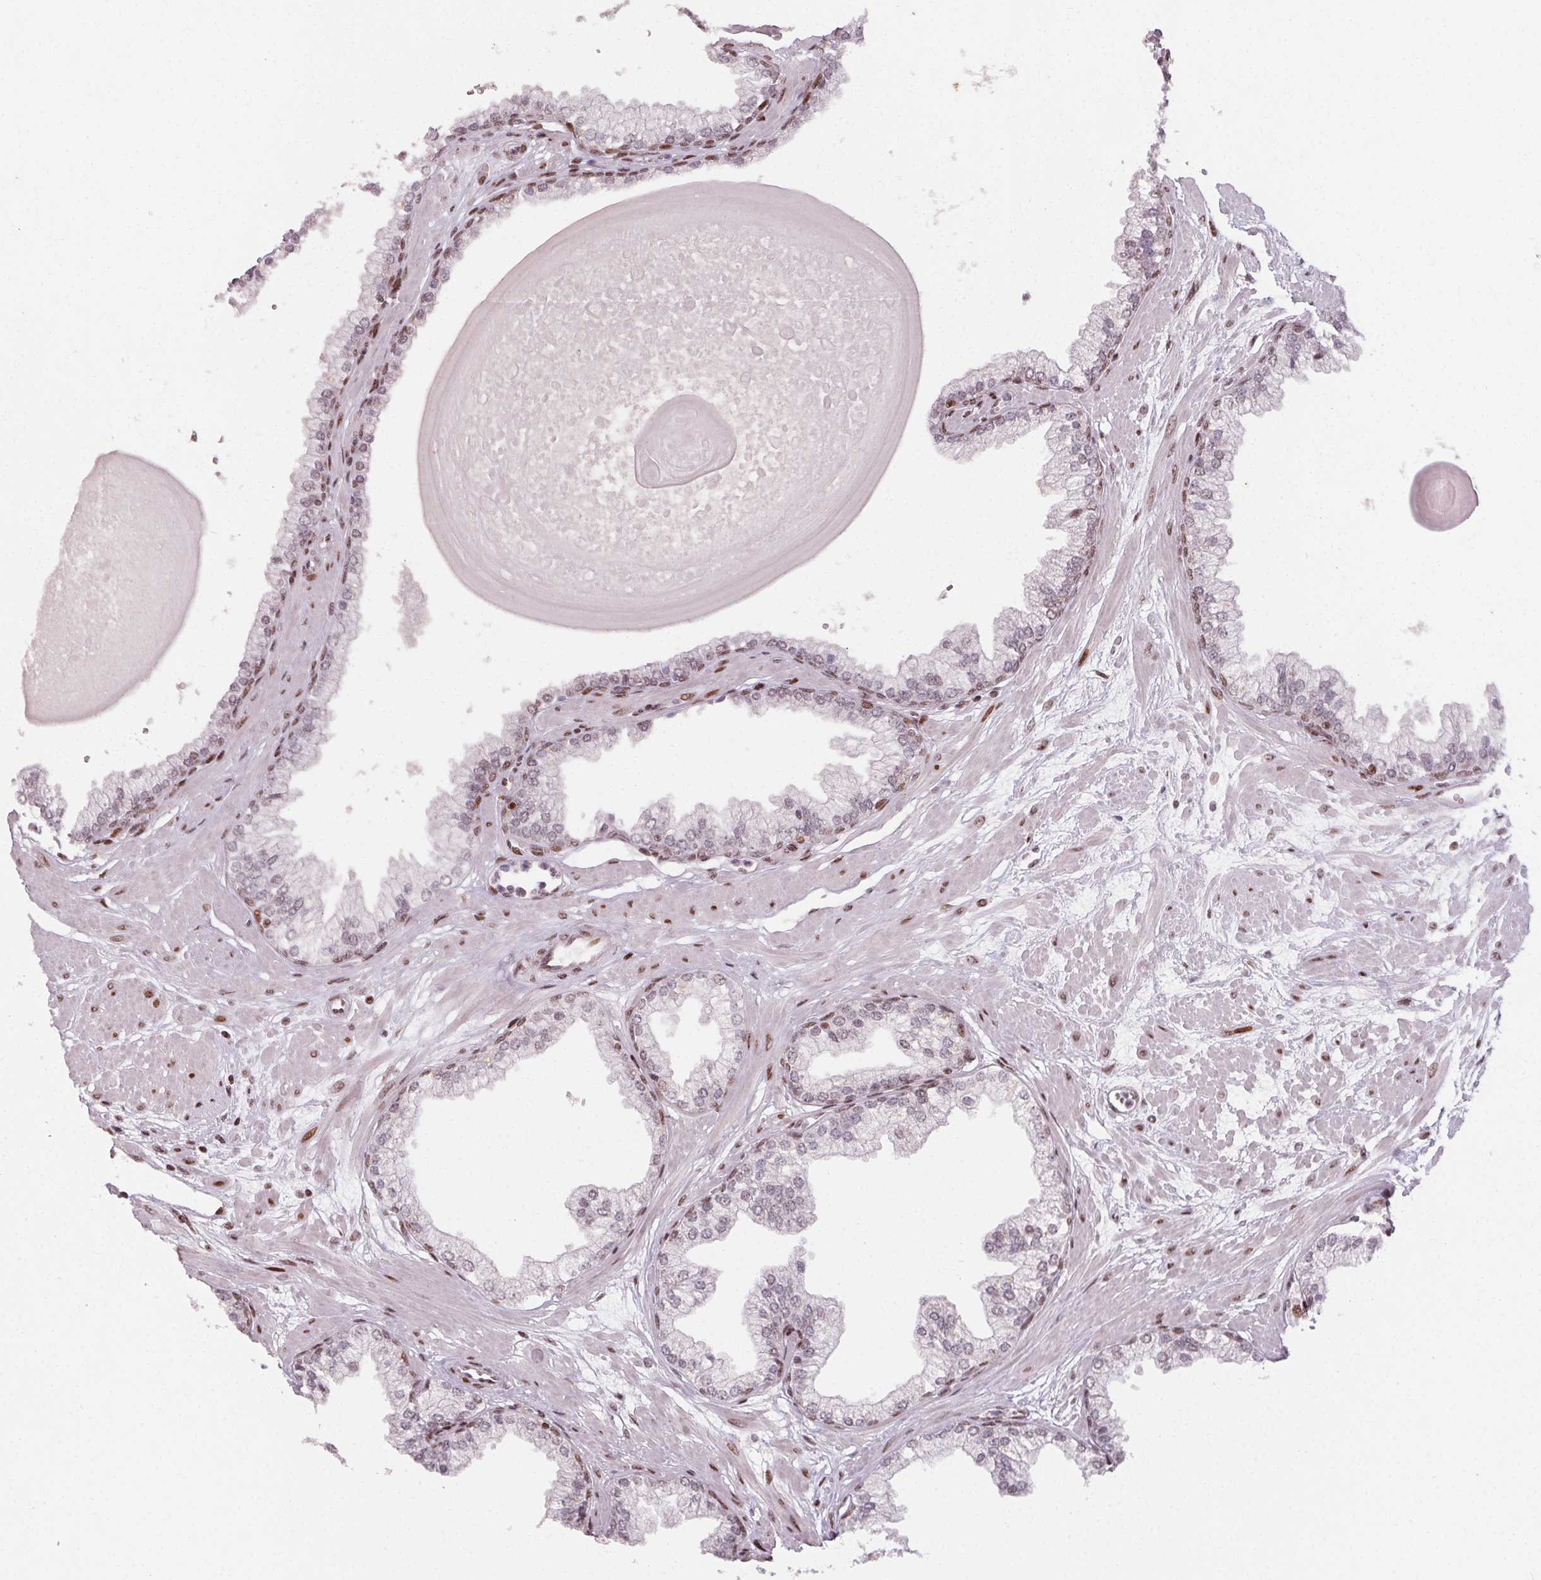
{"staining": {"intensity": "moderate", "quantity": "25%-75%", "location": "nuclear"}, "tissue": "prostate", "cell_type": "Glandular cells", "image_type": "normal", "snomed": [{"axis": "morphology", "description": "Normal tissue, NOS"}, {"axis": "topography", "description": "Prostate"}, {"axis": "topography", "description": "Peripheral nerve tissue"}], "caption": "A medium amount of moderate nuclear staining is seen in about 25%-75% of glandular cells in benign prostate.", "gene": "KMT2A", "patient": {"sex": "male", "age": 61}}